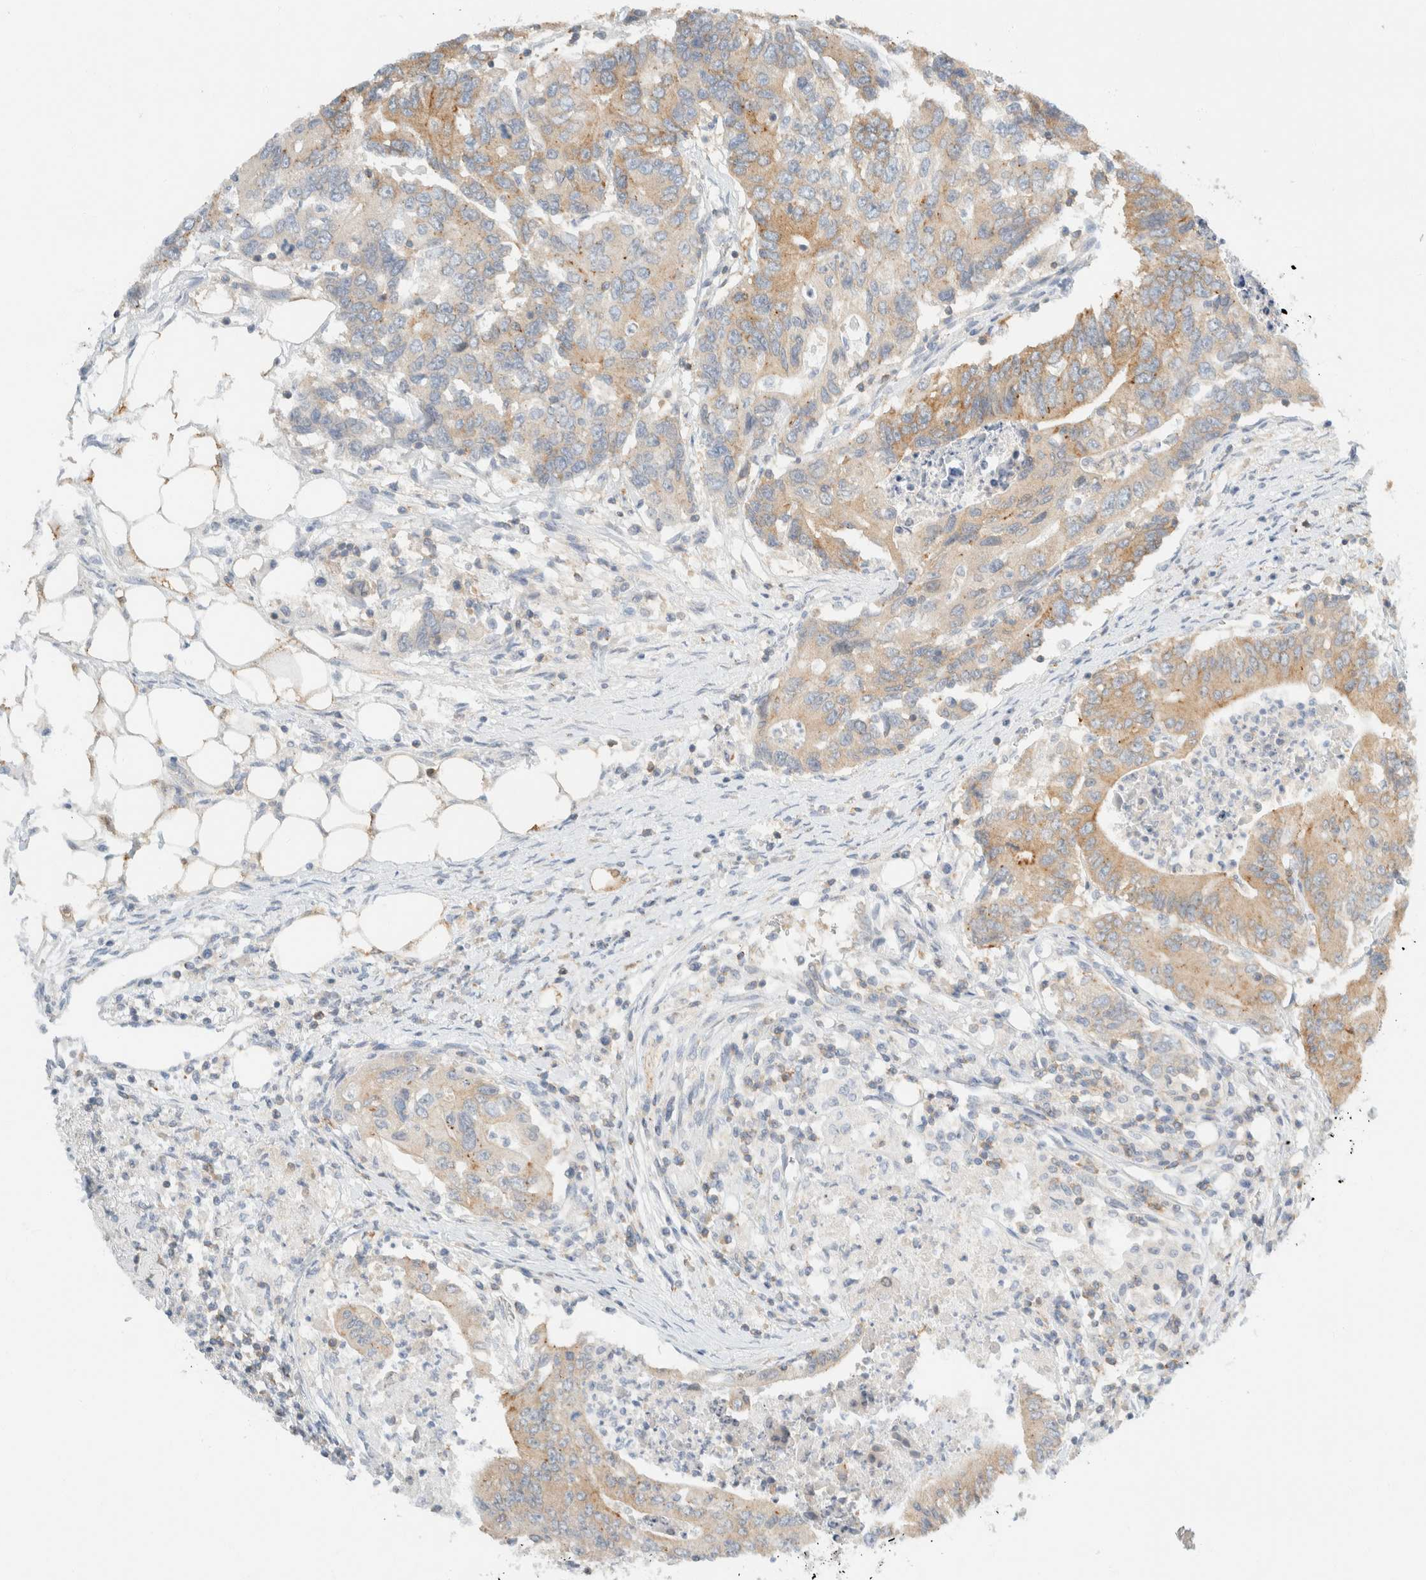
{"staining": {"intensity": "weak", "quantity": ">75%", "location": "cytoplasmic/membranous"}, "tissue": "colorectal cancer", "cell_type": "Tumor cells", "image_type": "cancer", "snomed": [{"axis": "morphology", "description": "Adenocarcinoma, NOS"}, {"axis": "topography", "description": "Colon"}], "caption": "Weak cytoplasmic/membranous protein positivity is seen in approximately >75% of tumor cells in colorectal cancer.", "gene": "SH3GLB2", "patient": {"sex": "female", "age": 77}}